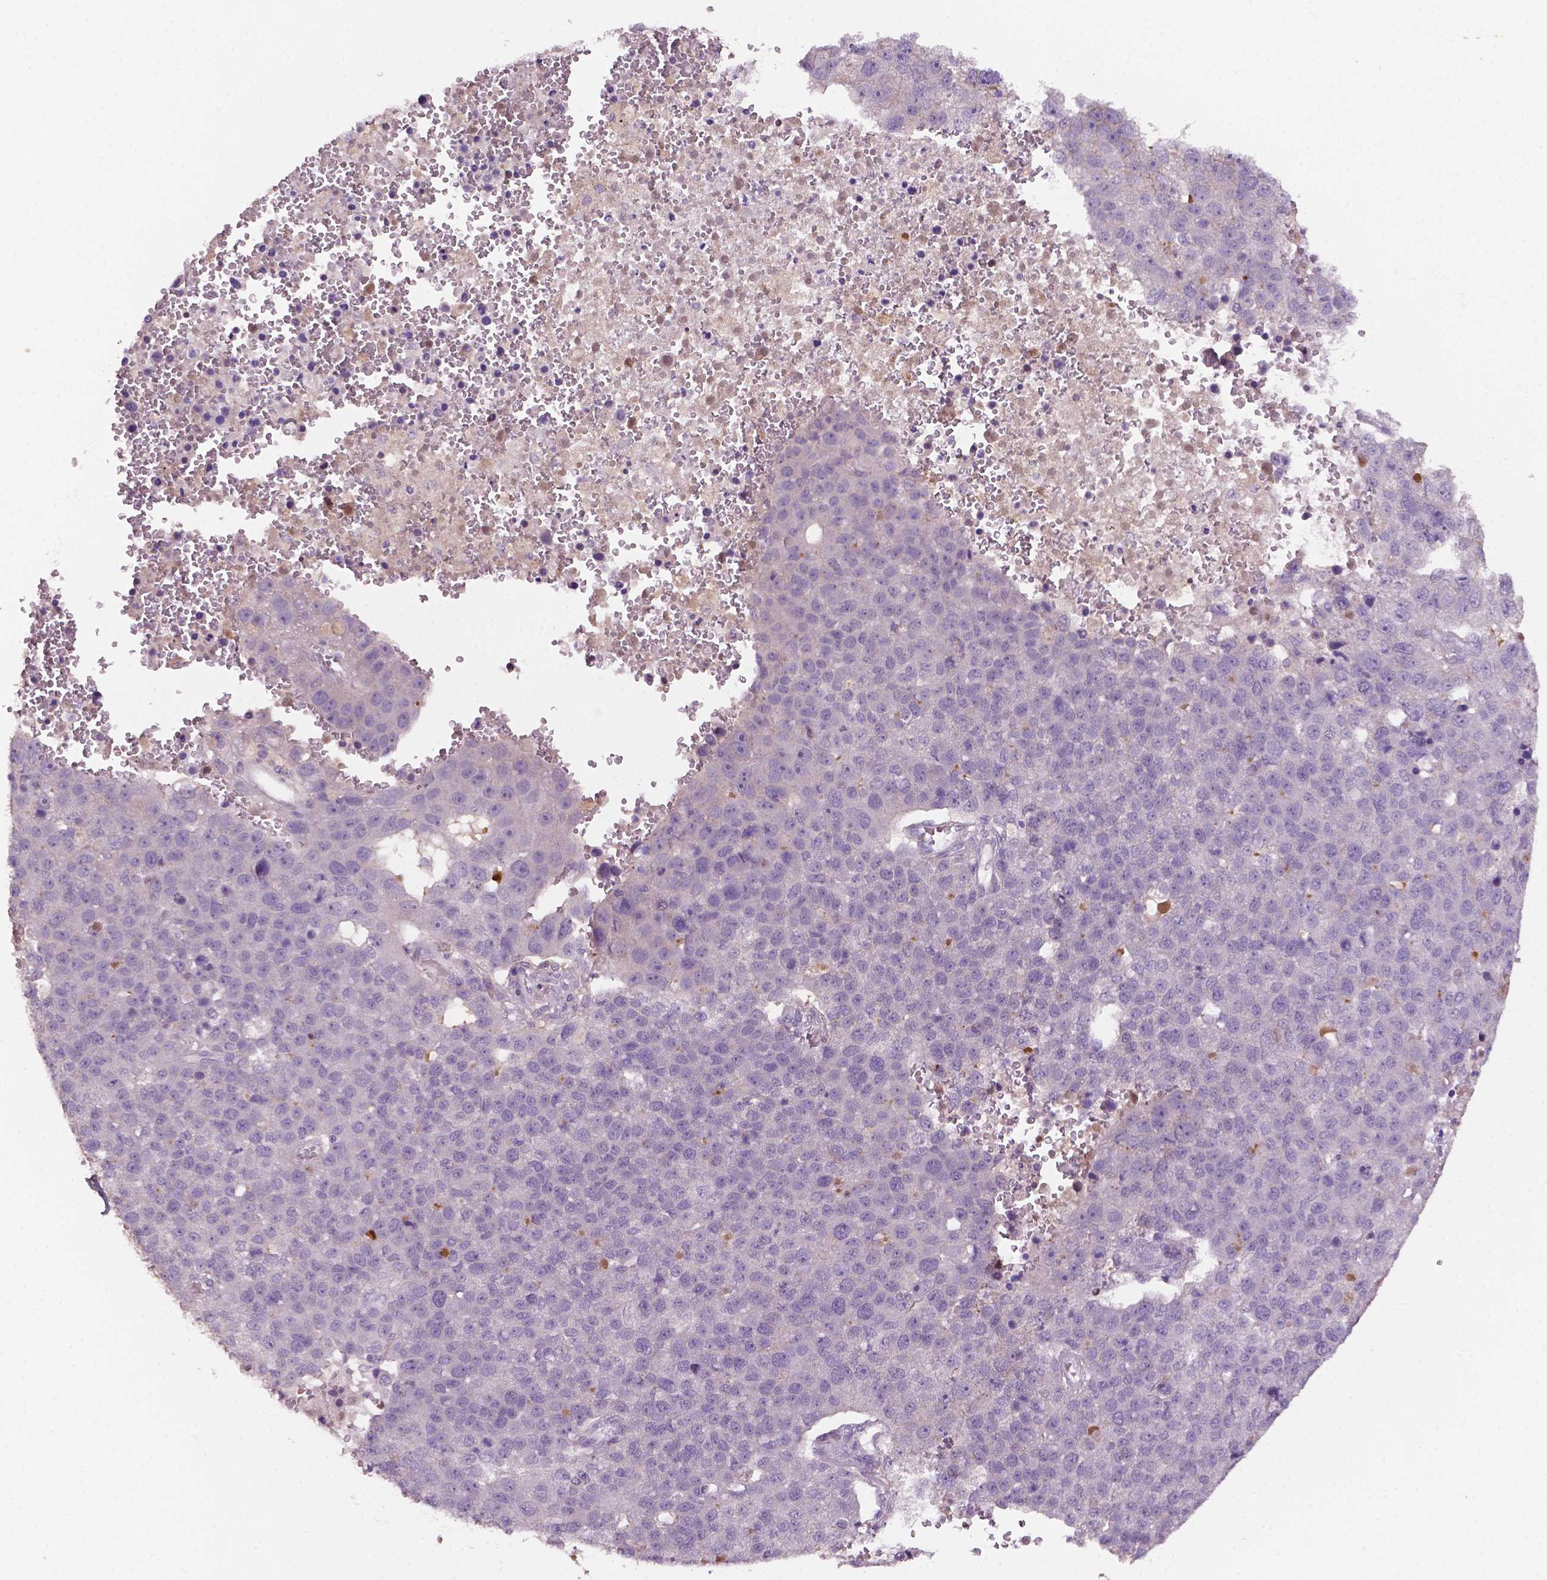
{"staining": {"intensity": "negative", "quantity": "none", "location": "none"}, "tissue": "pancreatic cancer", "cell_type": "Tumor cells", "image_type": "cancer", "snomed": [{"axis": "morphology", "description": "Adenocarcinoma, NOS"}, {"axis": "topography", "description": "Pancreas"}], "caption": "Pancreatic cancer was stained to show a protein in brown. There is no significant staining in tumor cells. (Brightfield microscopy of DAB immunohistochemistry at high magnification).", "gene": "FBLN1", "patient": {"sex": "female", "age": 61}}